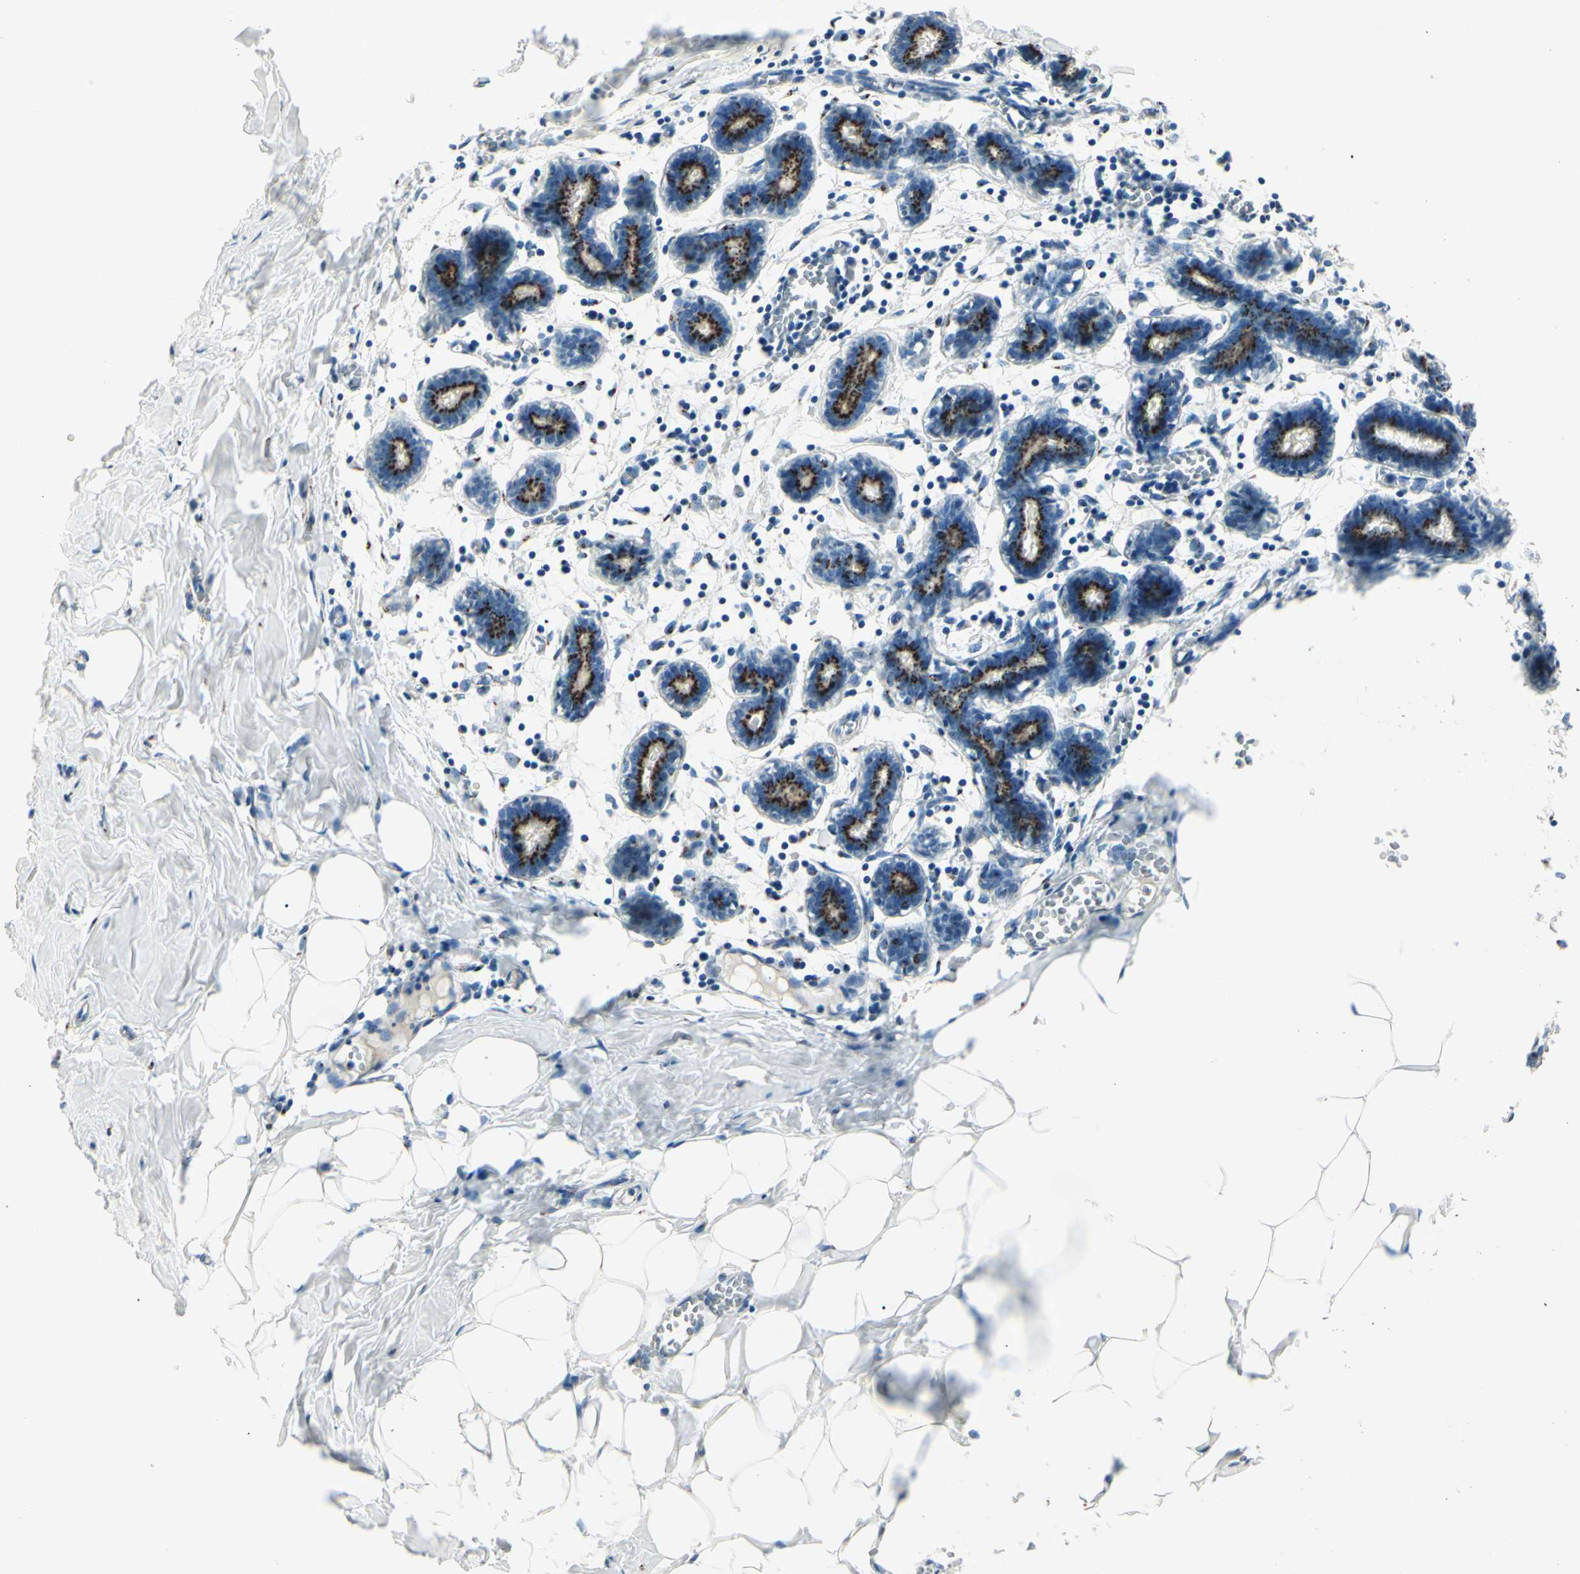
{"staining": {"intensity": "negative", "quantity": "none", "location": "none"}, "tissue": "breast", "cell_type": "Adipocytes", "image_type": "normal", "snomed": [{"axis": "morphology", "description": "Normal tissue, NOS"}, {"axis": "topography", "description": "Breast"}], "caption": "IHC micrograph of benign breast stained for a protein (brown), which reveals no positivity in adipocytes.", "gene": "B4GALT1", "patient": {"sex": "female", "age": 27}}